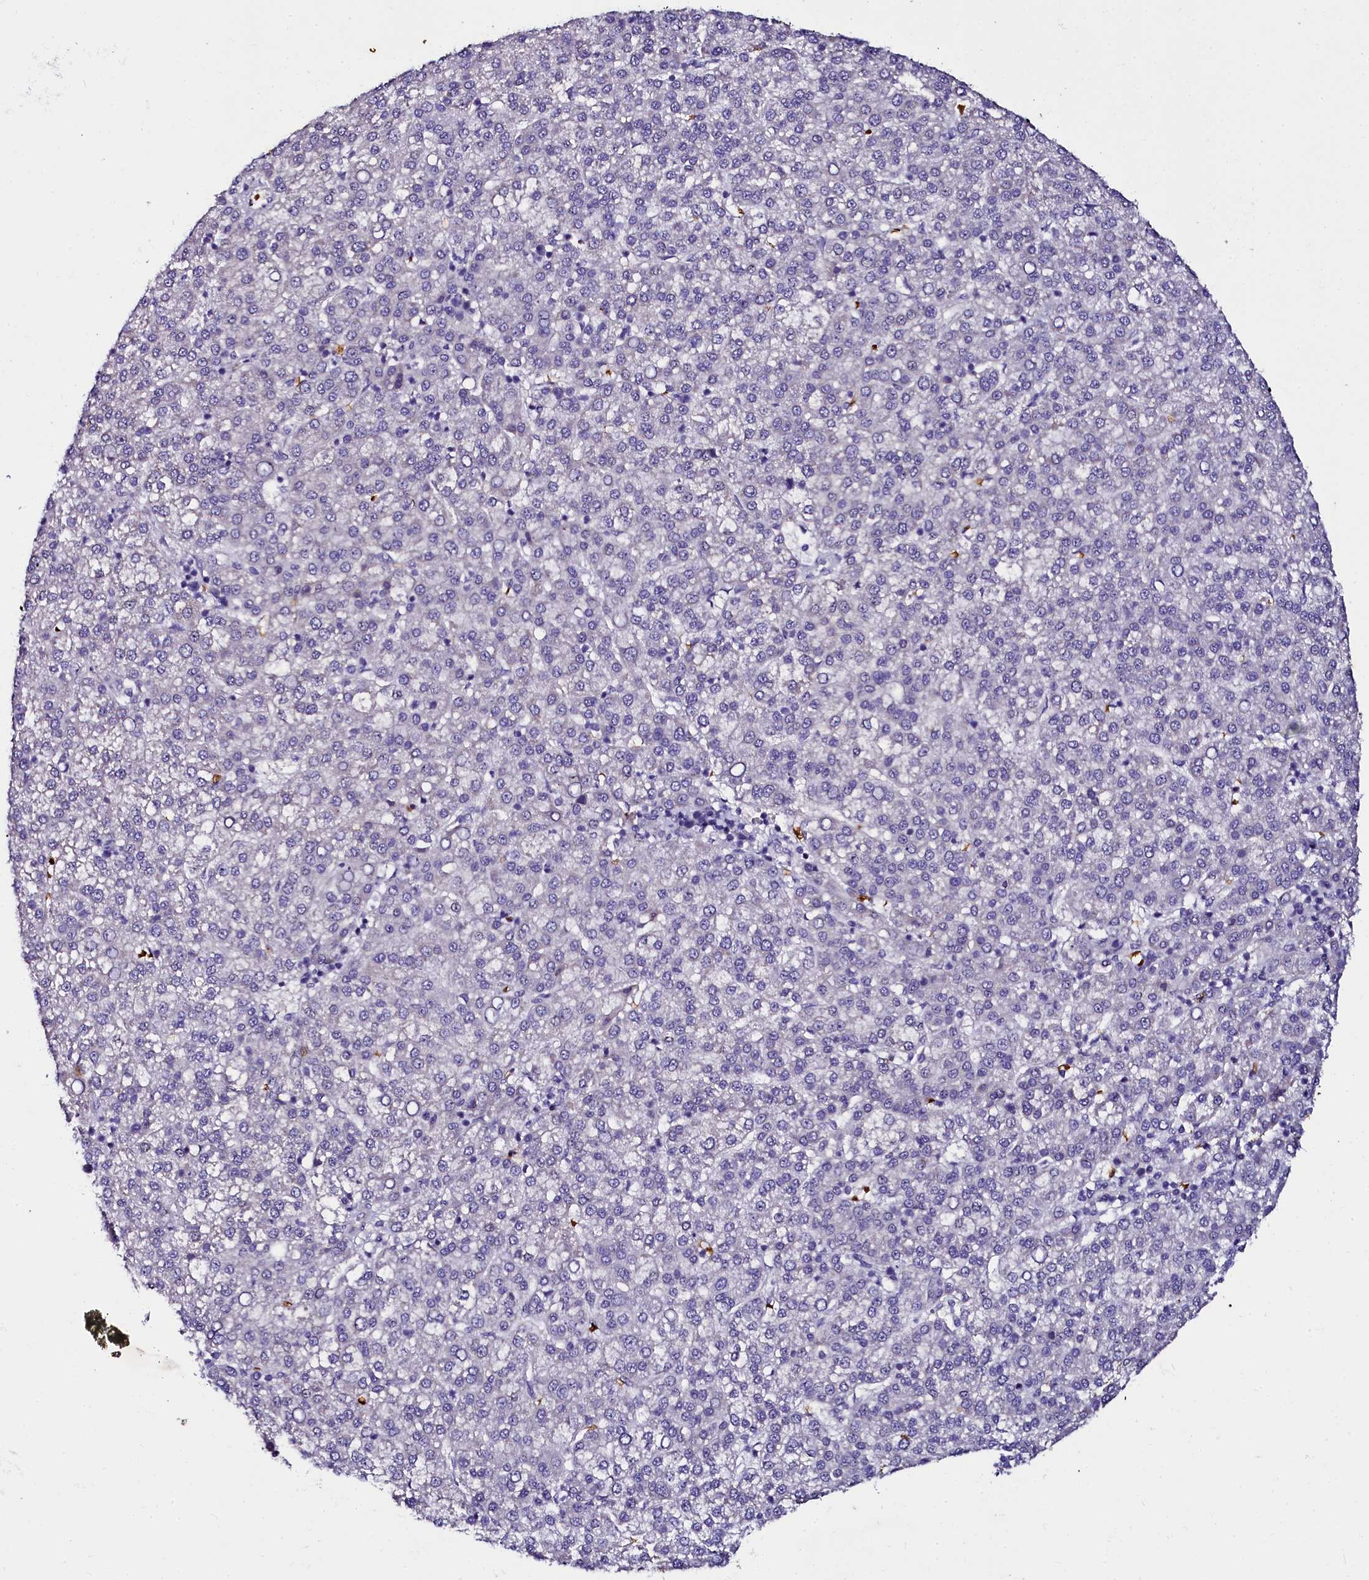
{"staining": {"intensity": "negative", "quantity": "none", "location": "none"}, "tissue": "liver cancer", "cell_type": "Tumor cells", "image_type": "cancer", "snomed": [{"axis": "morphology", "description": "Carcinoma, Hepatocellular, NOS"}, {"axis": "topography", "description": "Liver"}], "caption": "The image reveals no staining of tumor cells in liver cancer.", "gene": "CTDSPL2", "patient": {"sex": "female", "age": 58}}